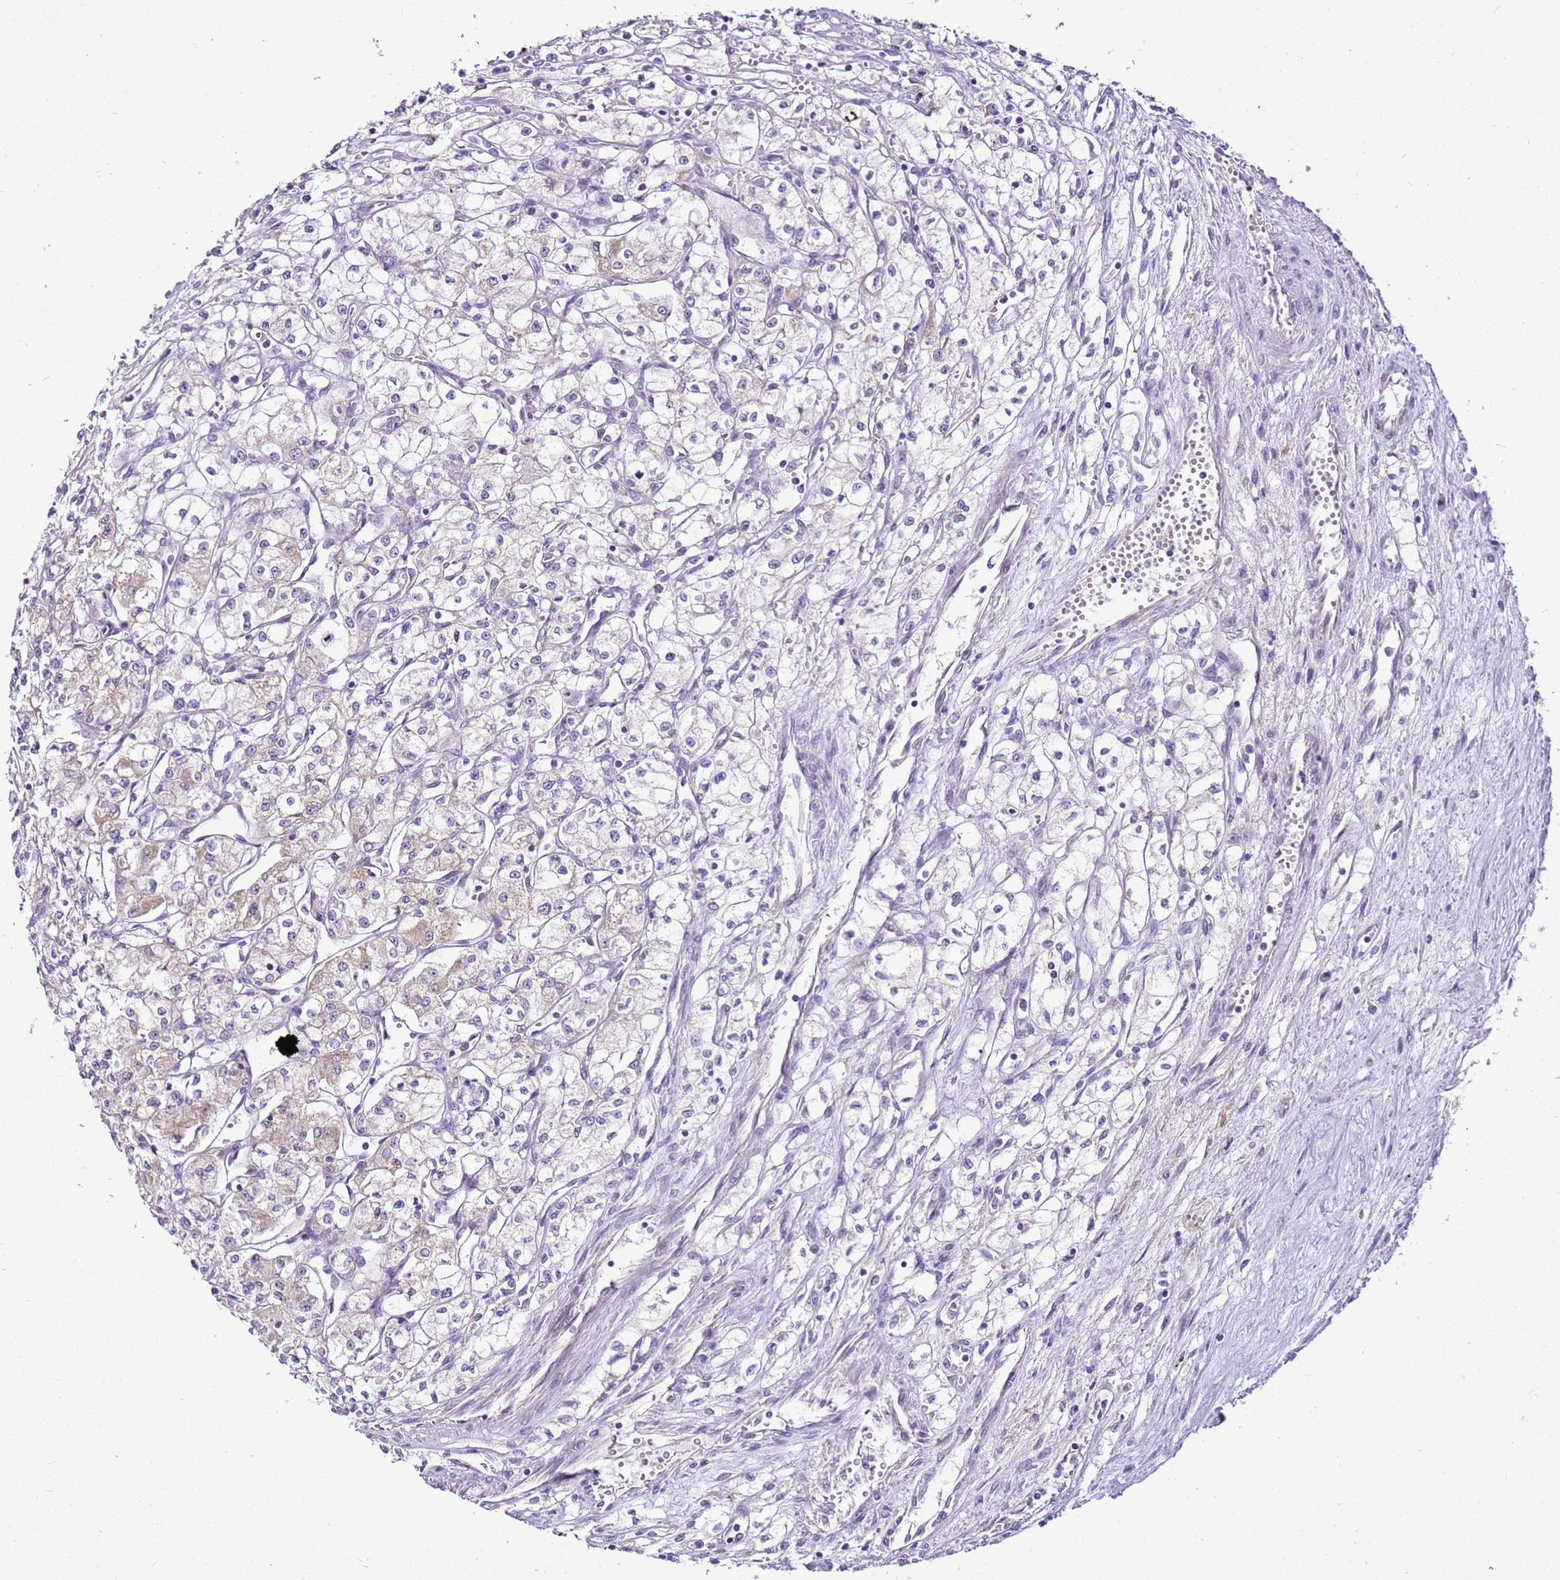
{"staining": {"intensity": "negative", "quantity": "none", "location": "none"}, "tissue": "renal cancer", "cell_type": "Tumor cells", "image_type": "cancer", "snomed": [{"axis": "morphology", "description": "Adenocarcinoma, NOS"}, {"axis": "topography", "description": "Kidney"}], "caption": "Renal cancer (adenocarcinoma) stained for a protein using immunohistochemistry (IHC) displays no staining tumor cells.", "gene": "MRPL36", "patient": {"sex": "male", "age": 59}}